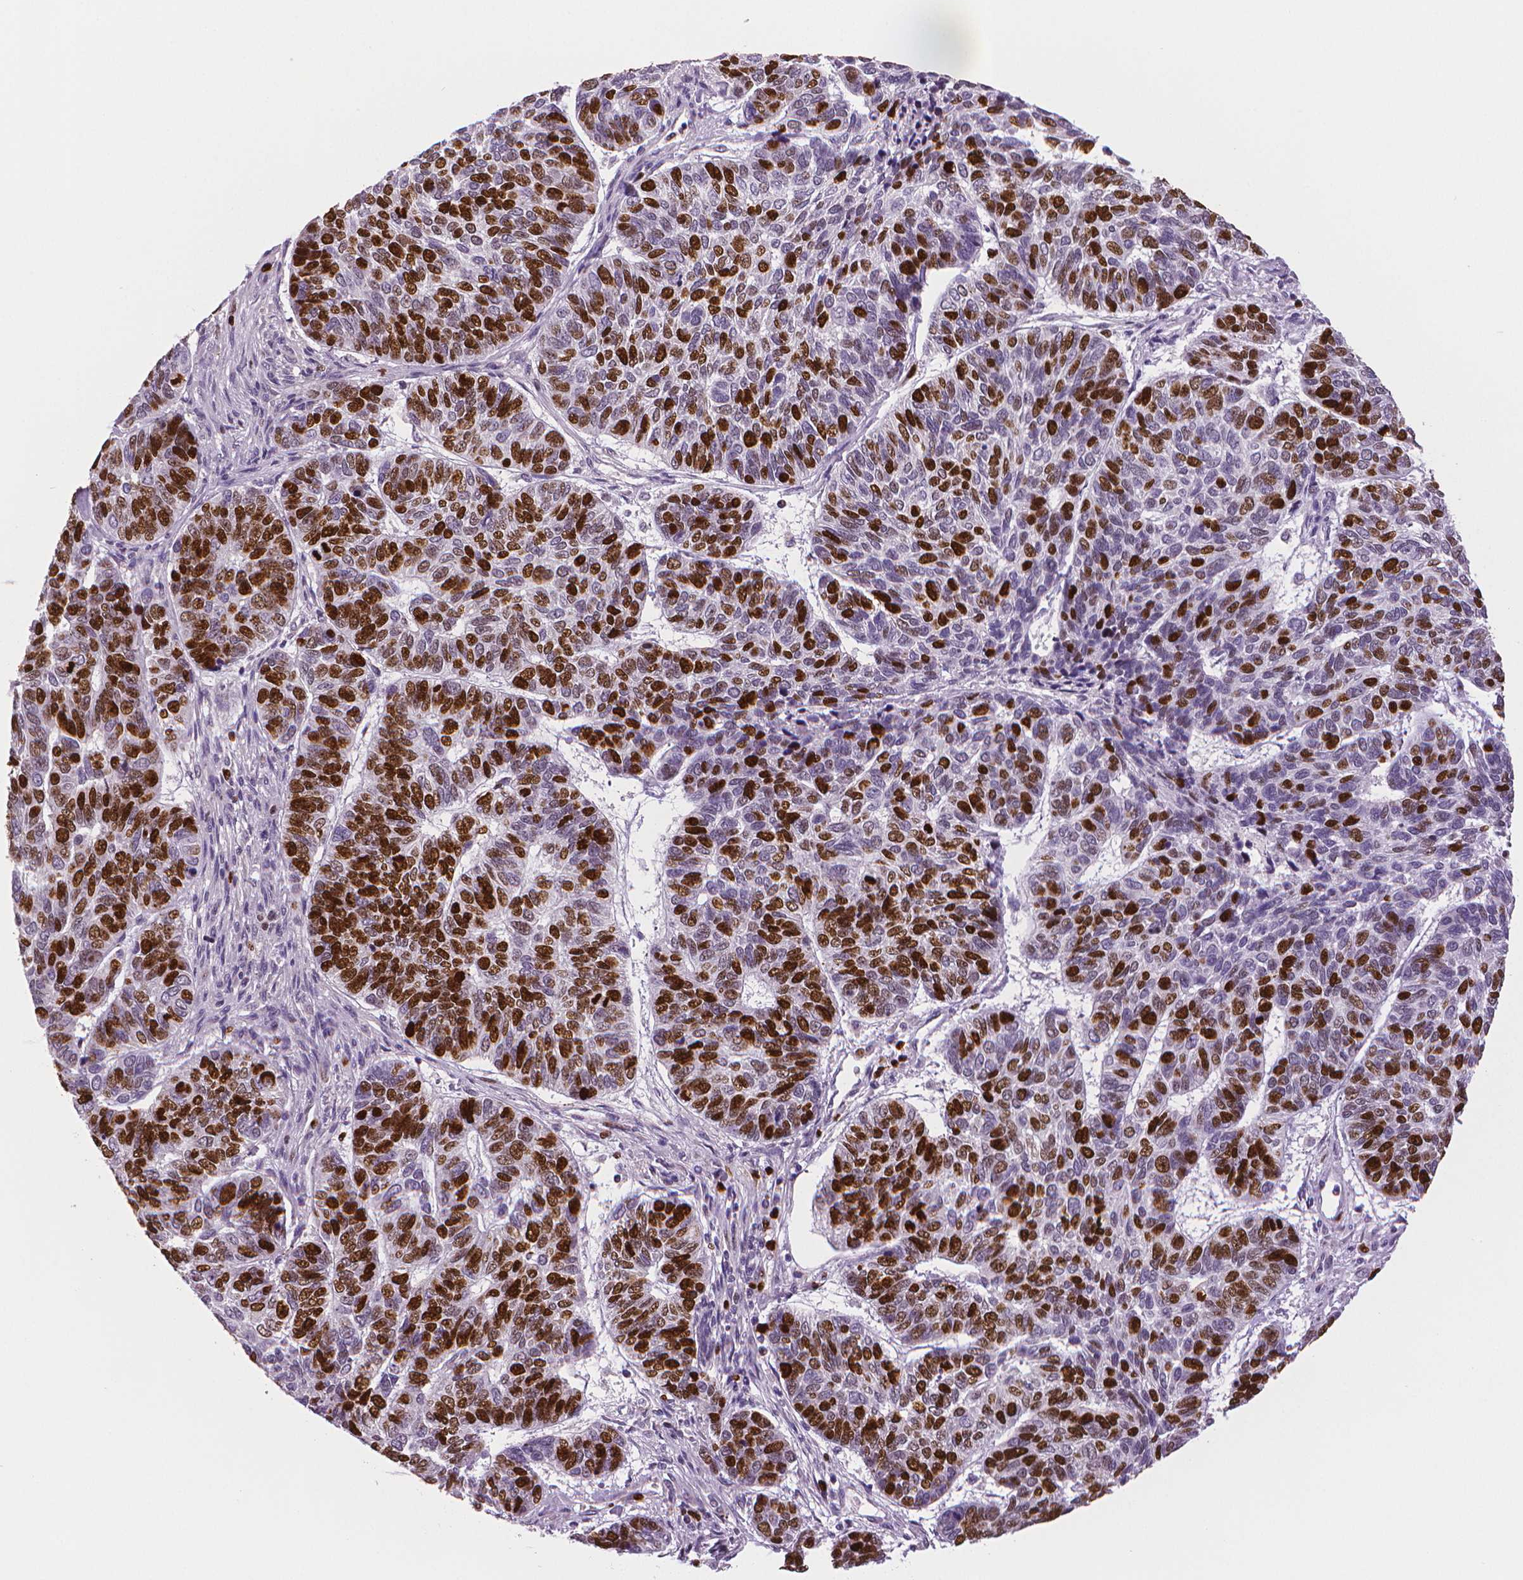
{"staining": {"intensity": "strong", "quantity": "25%-75%", "location": "nuclear"}, "tissue": "skin cancer", "cell_type": "Tumor cells", "image_type": "cancer", "snomed": [{"axis": "morphology", "description": "Basal cell carcinoma"}, {"axis": "topography", "description": "Skin"}], "caption": "Tumor cells display strong nuclear positivity in about 25%-75% of cells in skin cancer.", "gene": "MKI67", "patient": {"sex": "female", "age": 65}}